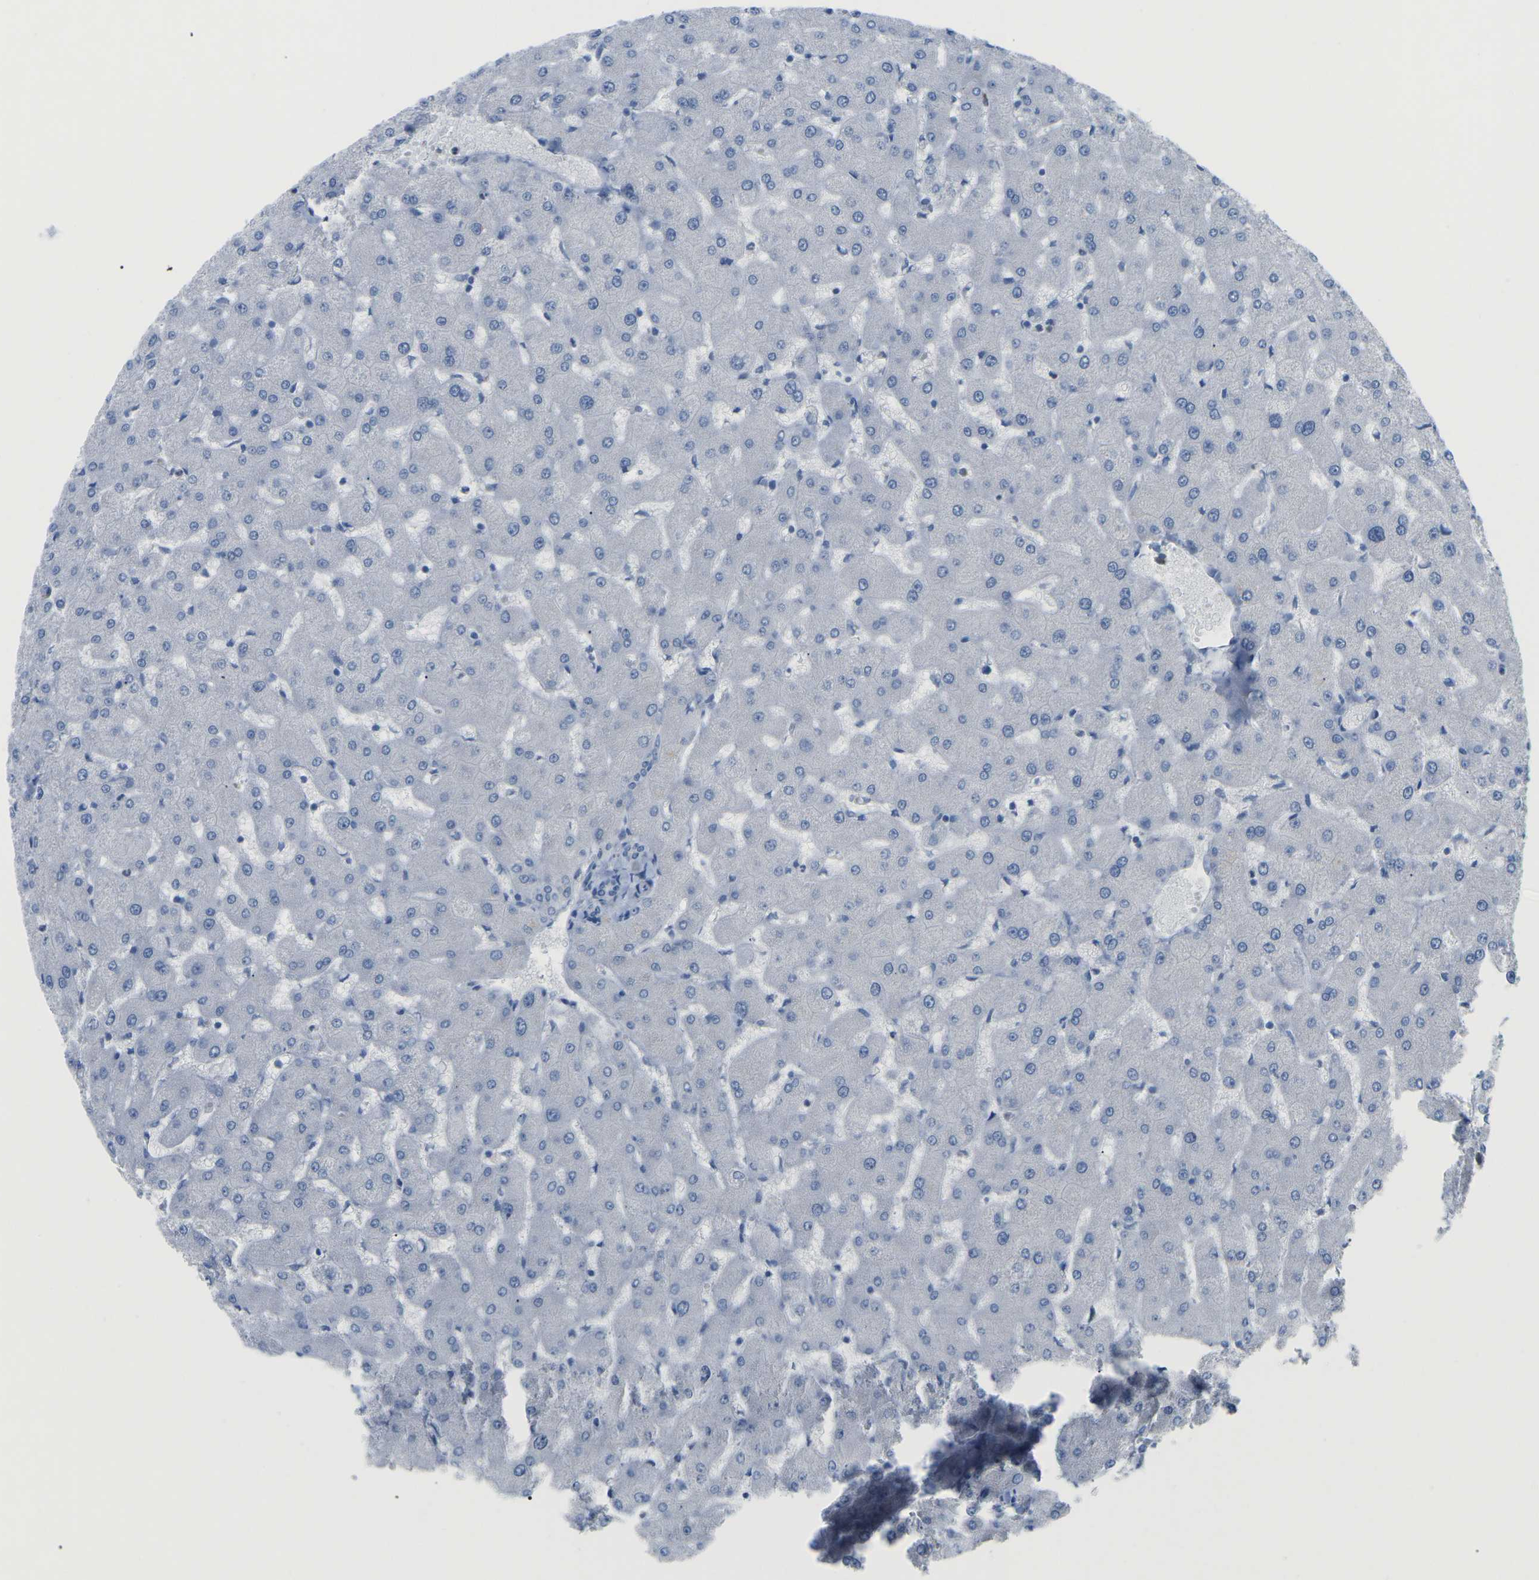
{"staining": {"intensity": "negative", "quantity": "none", "location": "none"}, "tissue": "liver", "cell_type": "Cholangiocytes", "image_type": "normal", "snomed": [{"axis": "morphology", "description": "Normal tissue, NOS"}, {"axis": "topography", "description": "Liver"}], "caption": "Histopathology image shows no protein expression in cholangiocytes of normal liver. (DAB (3,3'-diaminobenzidine) IHC visualized using brightfield microscopy, high magnification).", "gene": "HBG2", "patient": {"sex": "female", "age": 63}}